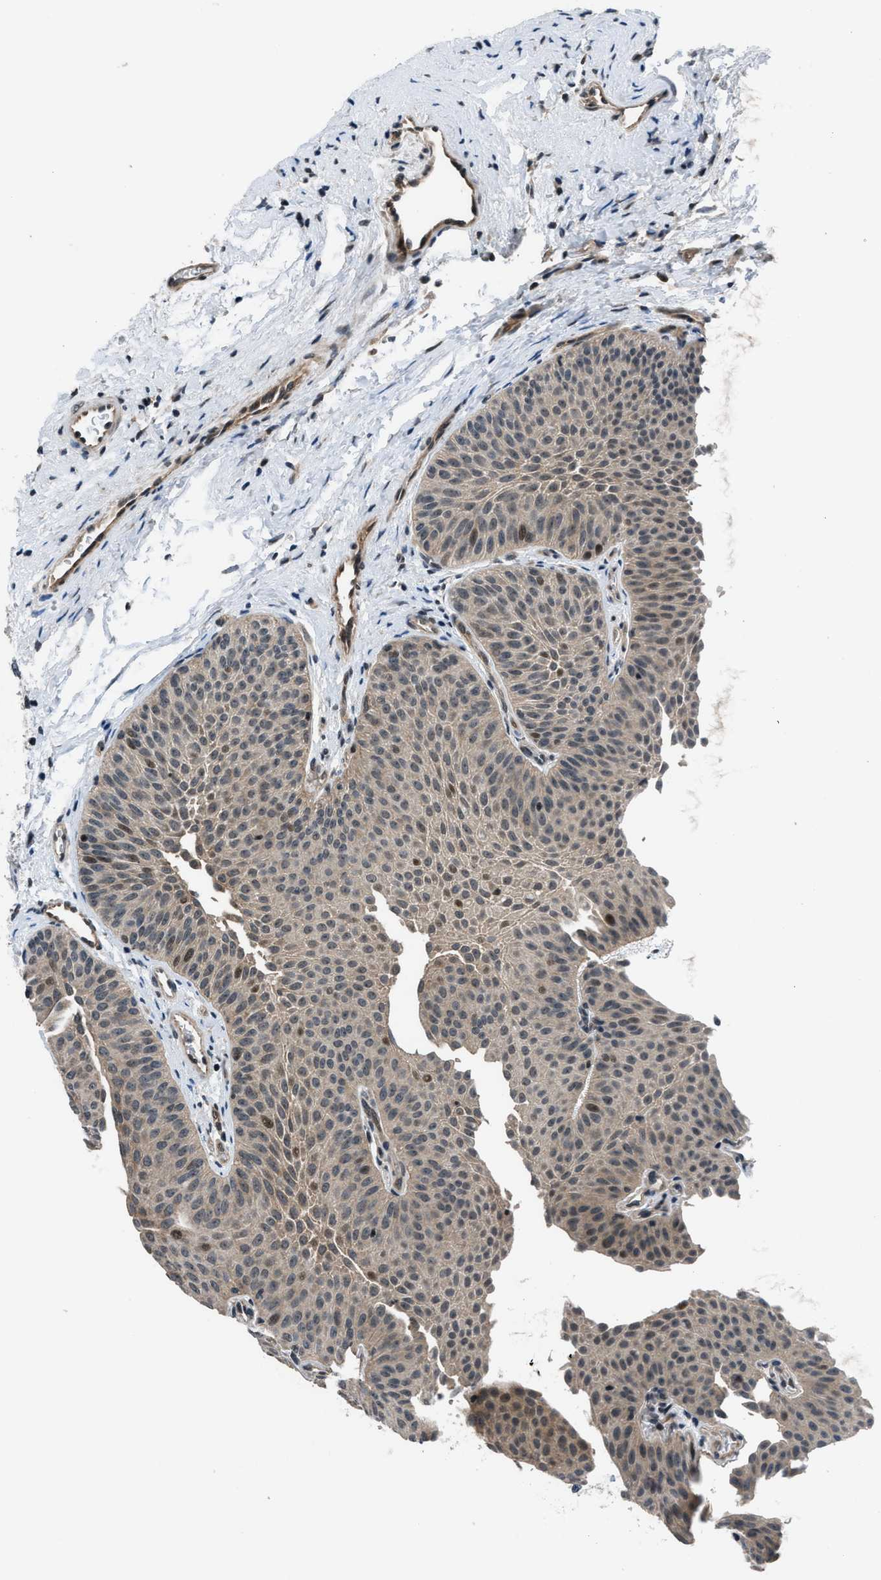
{"staining": {"intensity": "weak", "quantity": ">75%", "location": "cytoplasmic/membranous,nuclear"}, "tissue": "urothelial cancer", "cell_type": "Tumor cells", "image_type": "cancer", "snomed": [{"axis": "morphology", "description": "Urothelial carcinoma, Low grade"}, {"axis": "topography", "description": "Urinary bladder"}], "caption": "Urothelial cancer was stained to show a protein in brown. There is low levels of weak cytoplasmic/membranous and nuclear positivity in approximately >75% of tumor cells.", "gene": "SETD5", "patient": {"sex": "female", "age": 60}}